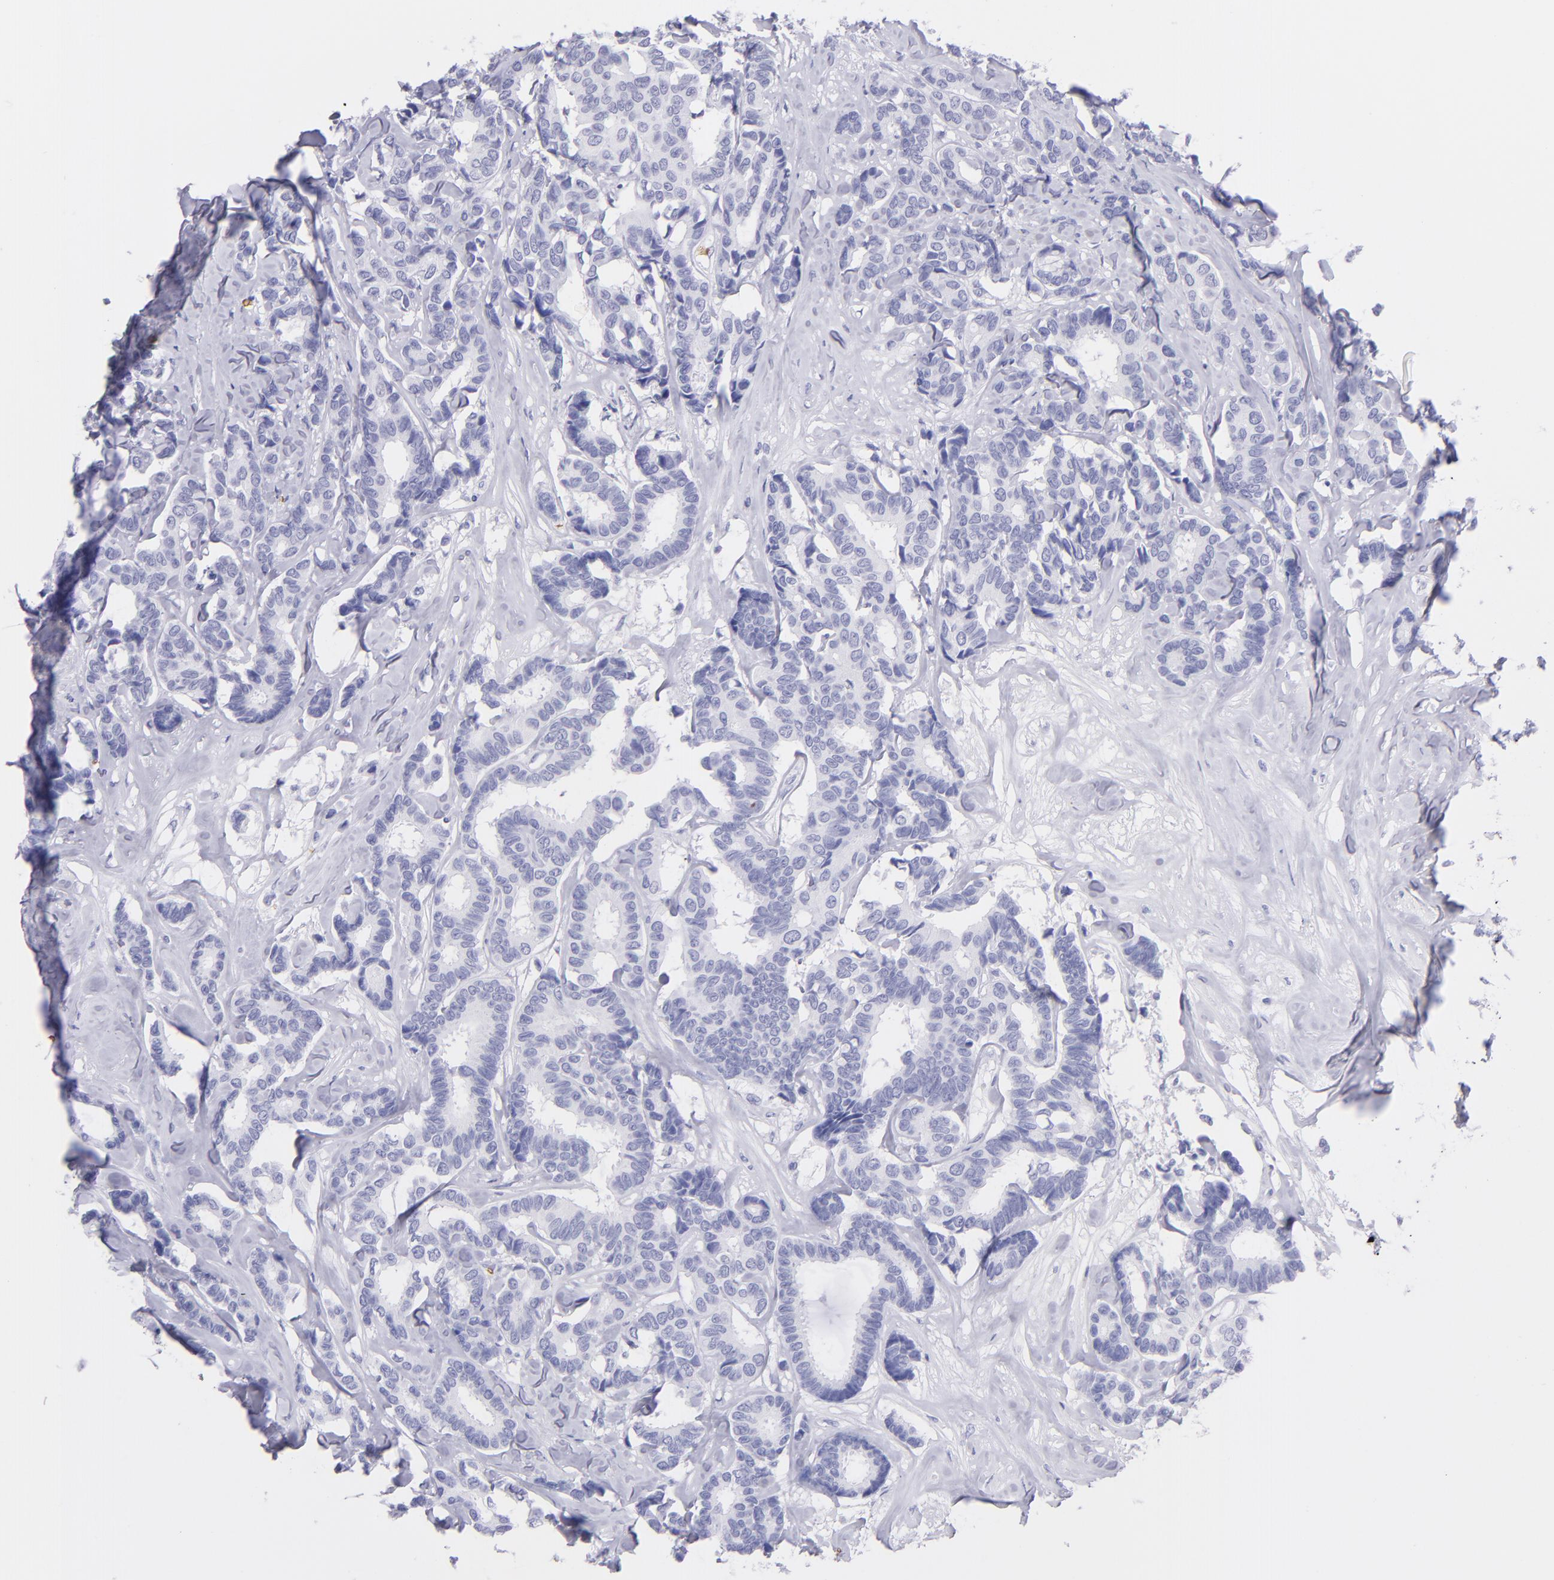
{"staining": {"intensity": "negative", "quantity": "none", "location": "none"}, "tissue": "breast cancer", "cell_type": "Tumor cells", "image_type": "cancer", "snomed": [{"axis": "morphology", "description": "Duct carcinoma"}, {"axis": "topography", "description": "Breast"}], "caption": "Tumor cells are negative for protein expression in human infiltrating ductal carcinoma (breast). Nuclei are stained in blue.", "gene": "GYPA", "patient": {"sex": "female", "age": 87}}